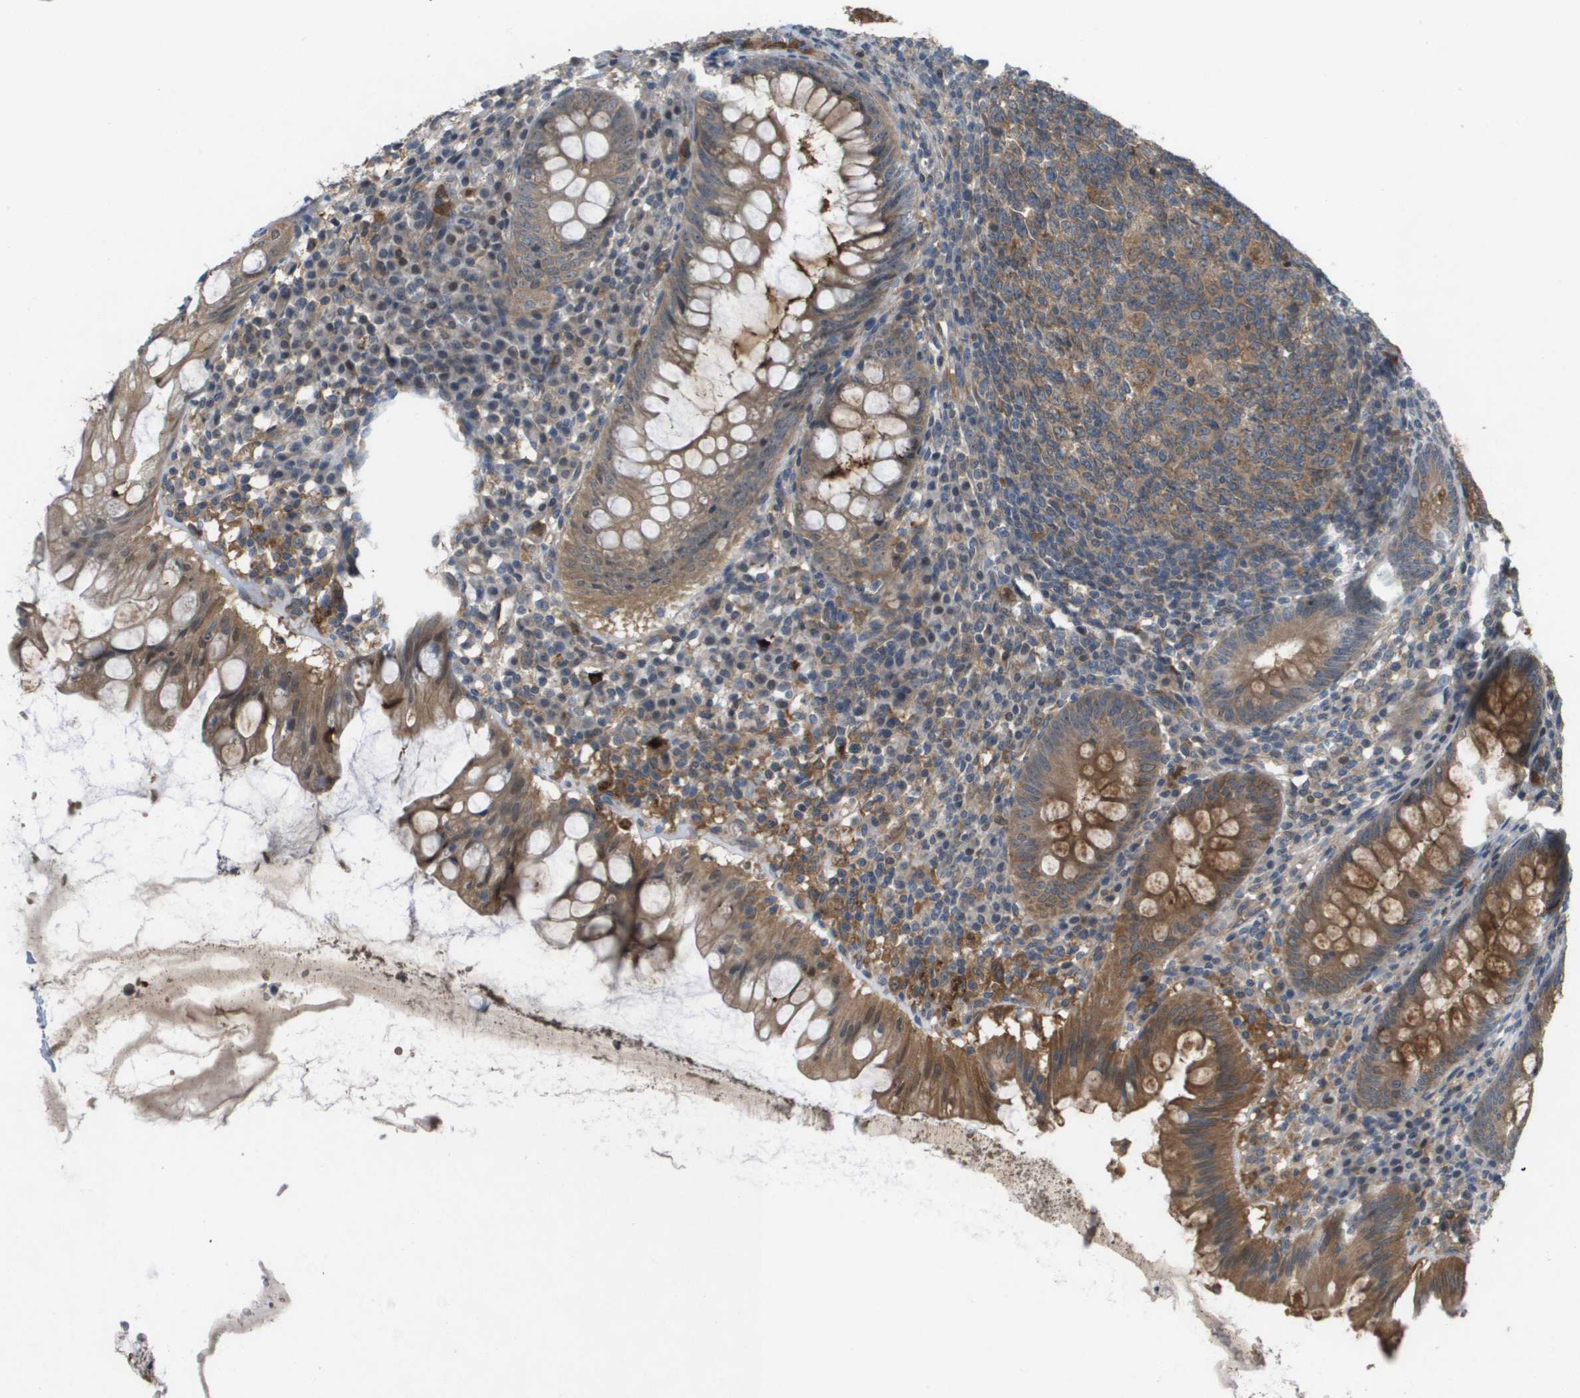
{"staining": {"intensity": "moderate", "quantity": ">75%", "location": "cytoplasmic/membranous"}, "tissue": "appendix", "cell_type": "Glandular cells", "image_type": "normal", "snomed": [{"axis": "morphology", "description": "Normal tissue, NOS"}, {"axis": "topography", "description": "Appendix"}], "caption": "This is a histology image of IHC staining of benign appendix, which shows moderate expression in the cytoplasmic/membranous of glandular cells.", "gene": "PALD1", "patient": {"sex": "male", "age": 56}}